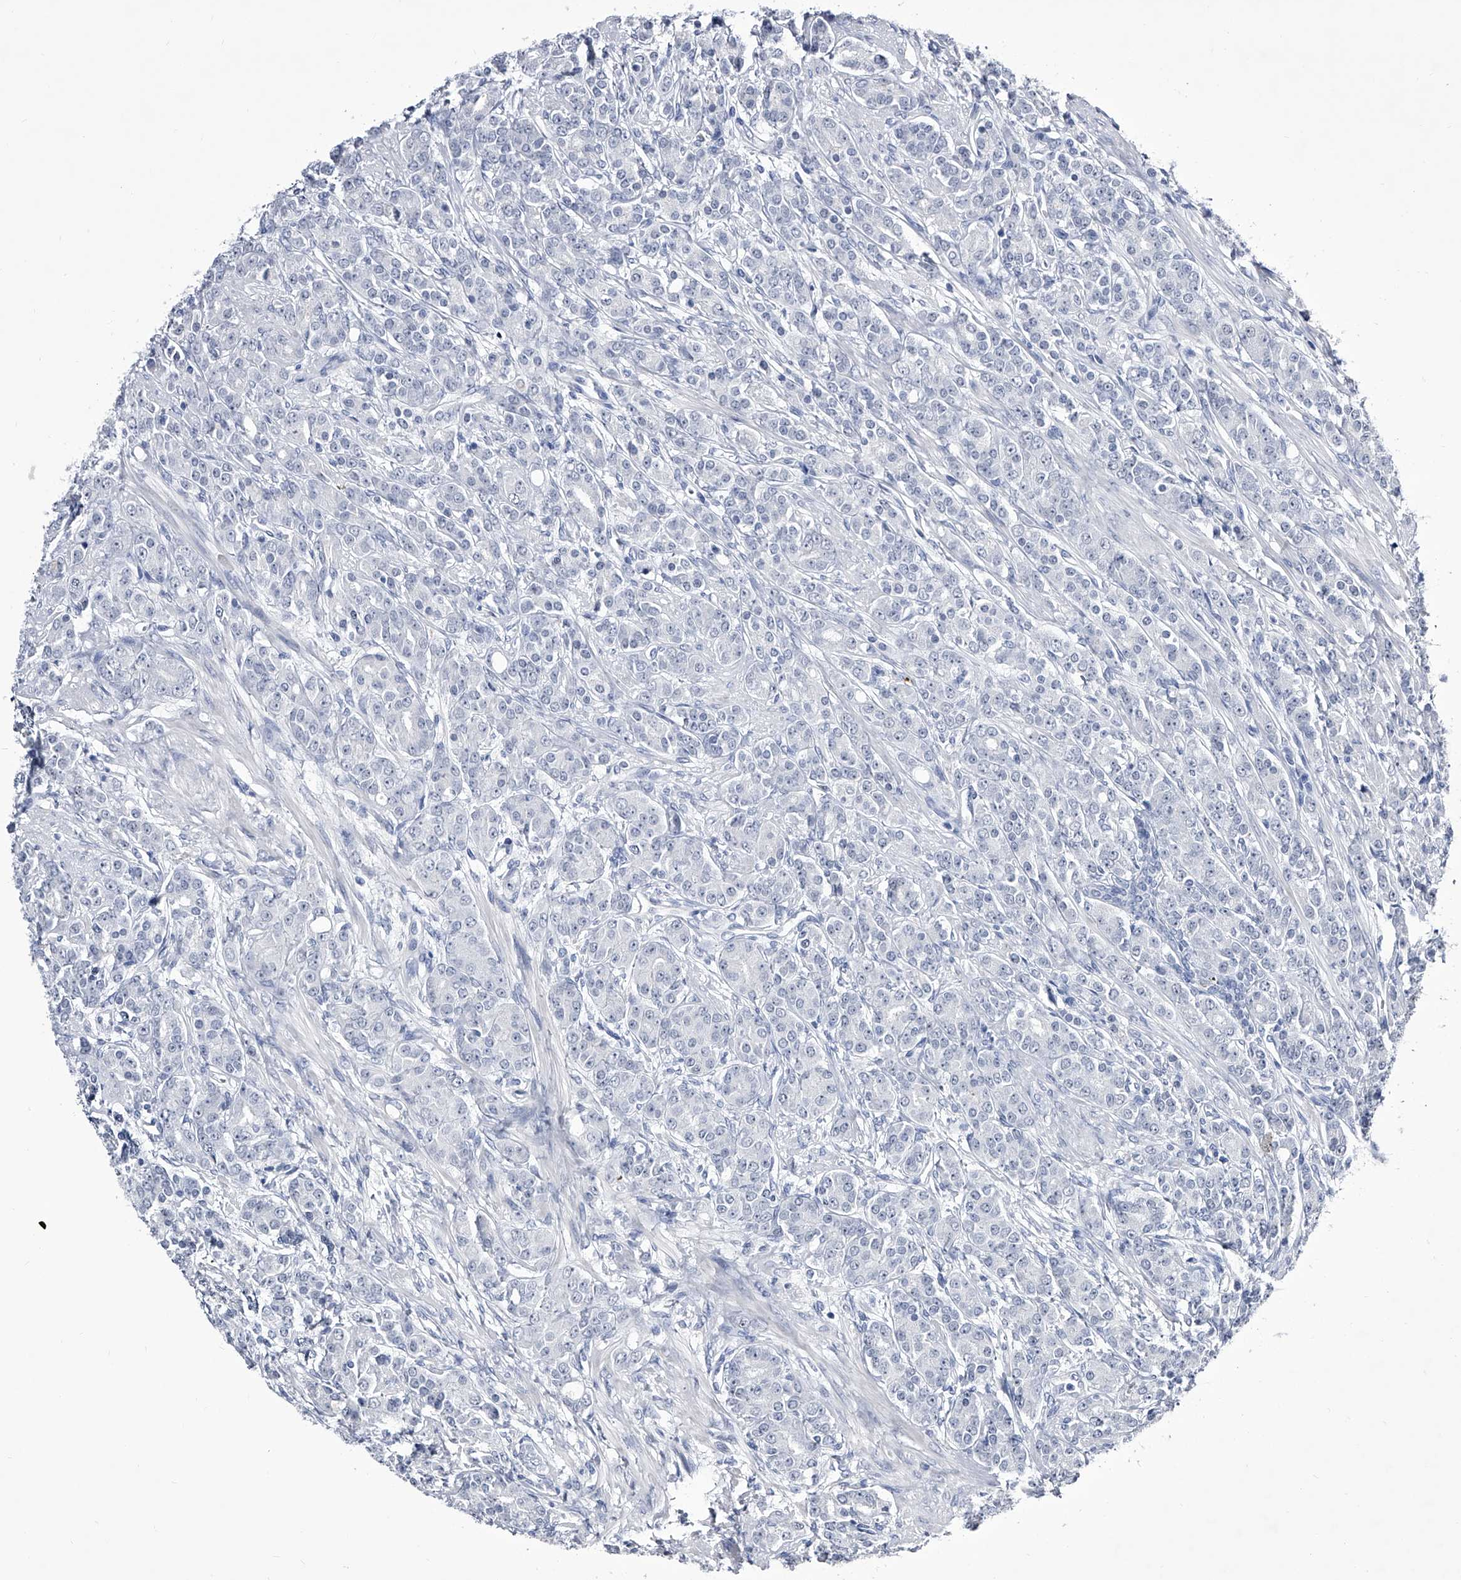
{"staining": {"intensity": "negative", "quantity": "none", "location": "none"}, "tissue": "prostate cancer", "cell_type": "Tumor cells", "image_type": "cancer", "snomed": [{"axis": "morphology", "description": "Adenocarcinoma, High grade"}, {"axis": "topography", "description": "Prostate"}], "caption": "This is a micrograph of IHC staining of prostate cancer (adenocarcinoma (high-grade)), which shows no expression in tumor cells.", "gene": "CRISP2", "patient": {"sex": "male", "age": 62}}